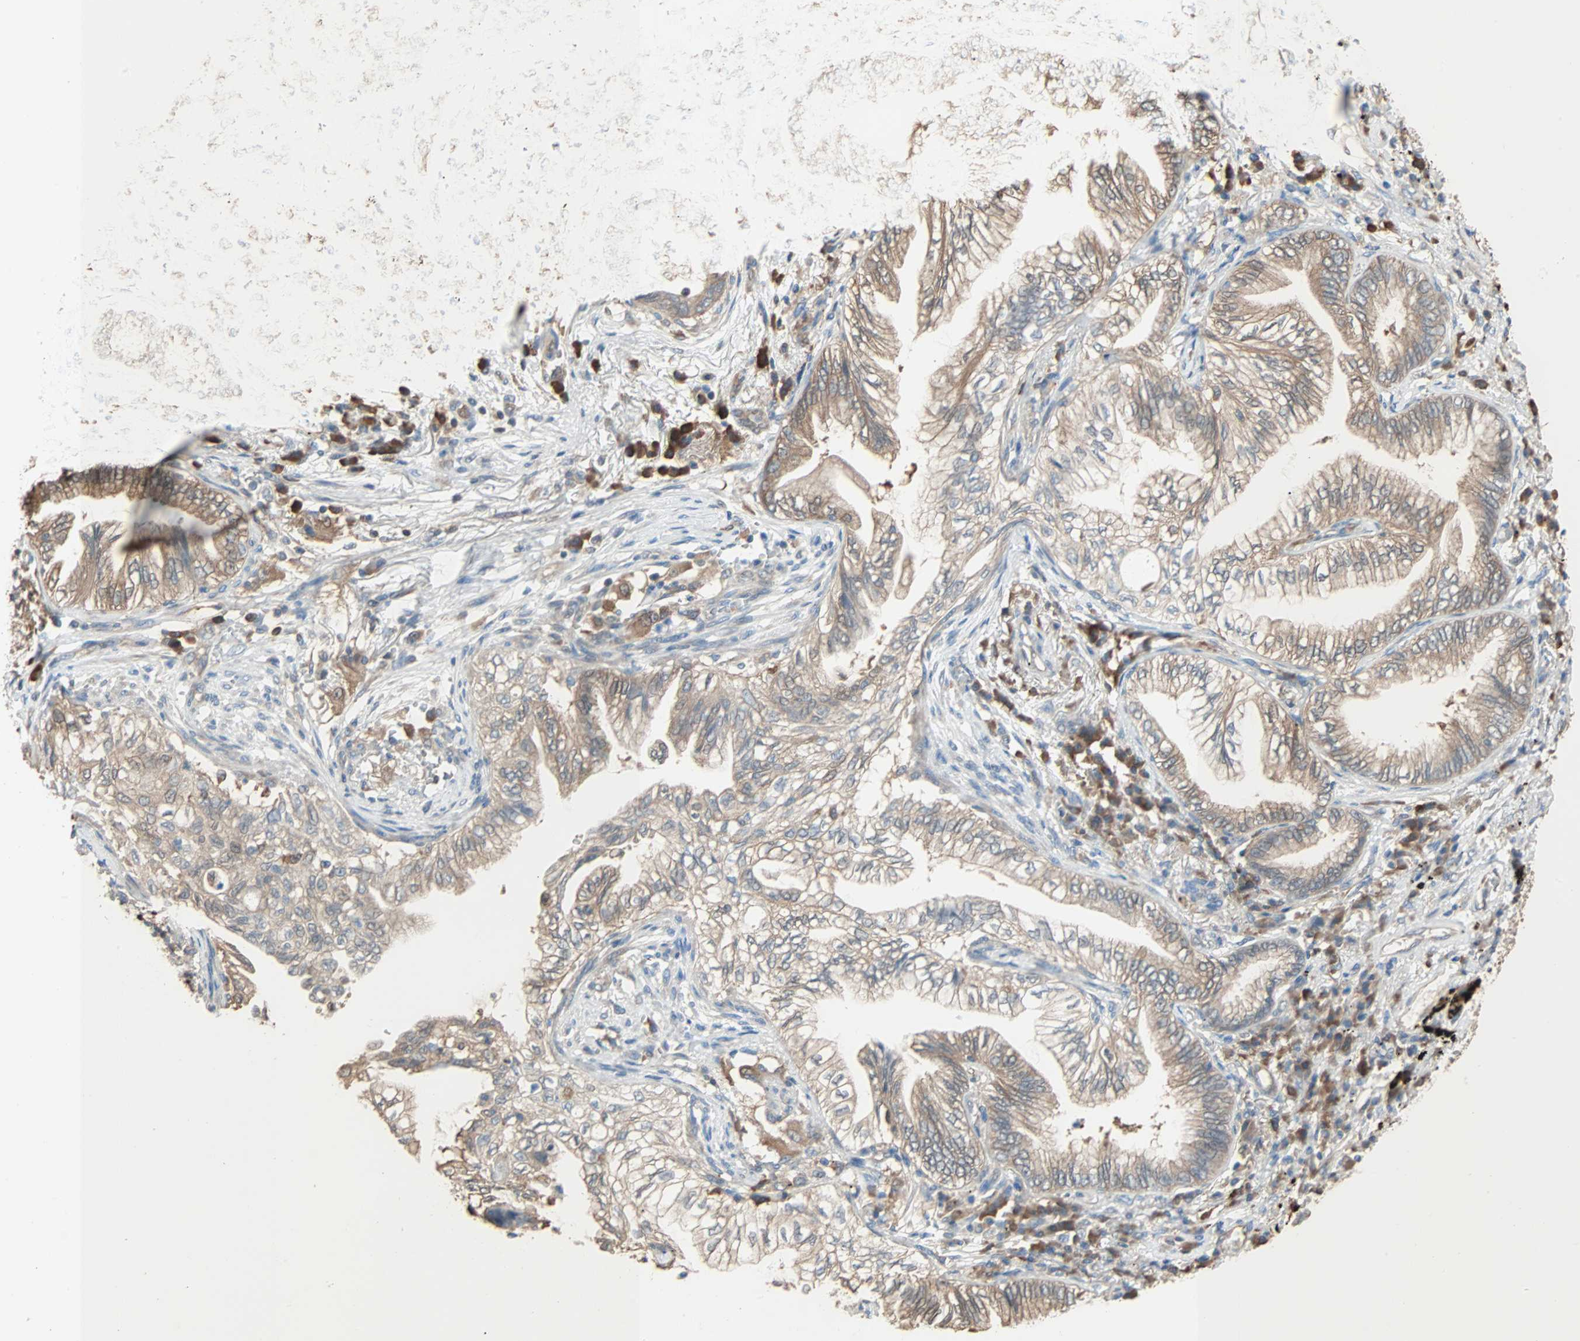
{"staining": {"intensity": "weak", "quantity": "25%-75%", "location": "cytoplasmic/membranous"}, "tissue": "lung cancer", "cell_type": "Tumor cells", "image_type": "cancer", "snomed": [{"axis": "morphology", "description": "Normal tissue, NOS"}, {"axis": "morphology", "description": "Adenocarcinoma, NOS"}, {"axis": "topography", "description": "Bronchus"}, {"axis": "topography", "description": "Lung"}], "caption": "Weak cytoplasmic/membranous expression is present in about 25%-75% of tumor cells in lung adenocarcinoma. (DAB = brown stain, brightfield microscopy at high magnification).", "gene": "PRDX1", "patient": {"sex": "female", "age": 70}}